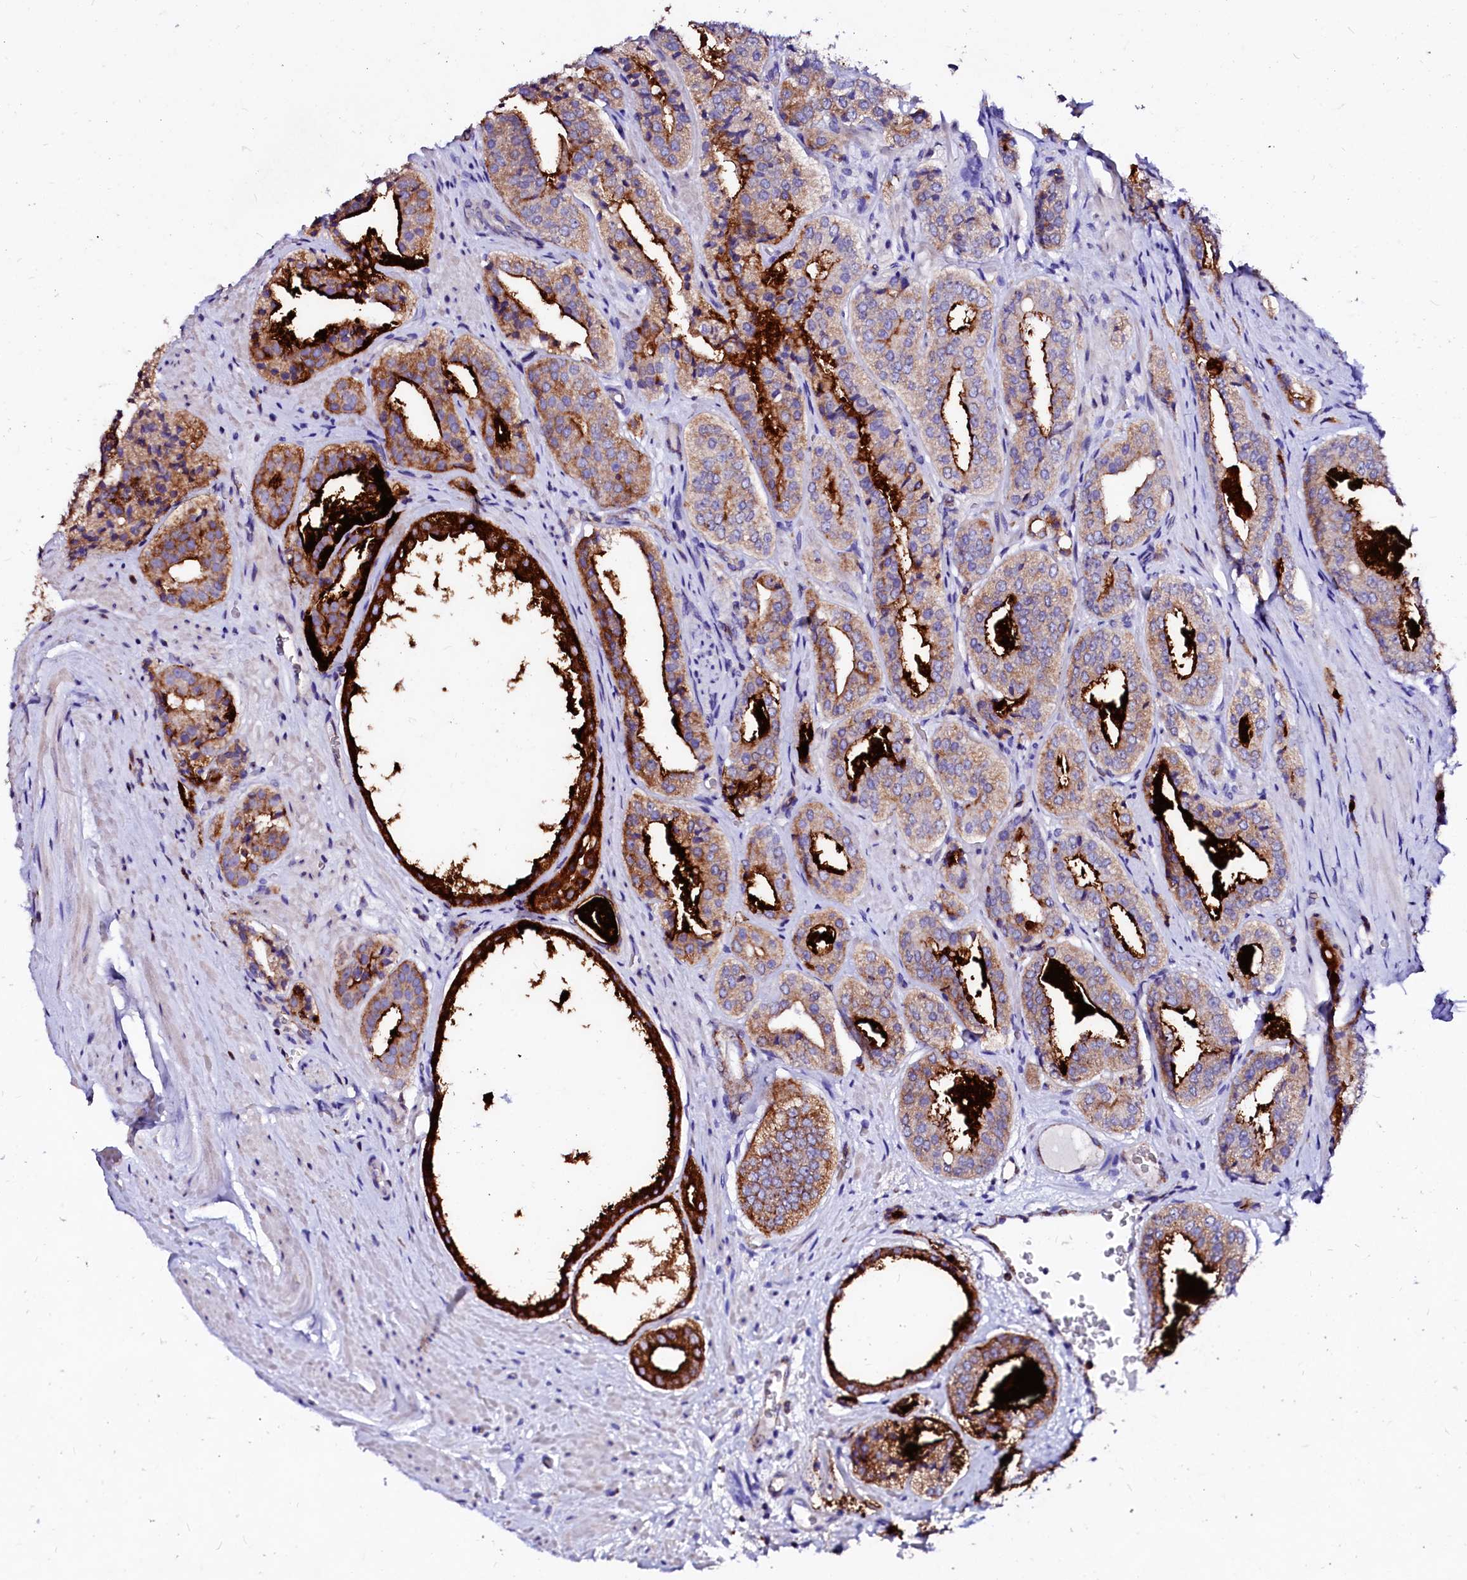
{"staining": {"intensity": "strong", "quantity": ">75%", "location": "cytoplasmic/membranous"}, "tissue": "prostate cancer", "cell_type": "Tumor cells", "image_type": "cancer", "snomed": [{"axis": "morphology", "description": "Adenocarcinoma, High grade"}, {"axis": "topography", "description": "Prostate"}], "caption": "A micrograph showing strong cytoplasmic/membranous positivity in about >75% of tumor cells in prostate high-grade adenocarcinoma, as visualized by brown immunohistochemical staining.", "gene": "RAB27A", "patient": {"sex": "male", "age": 71}}